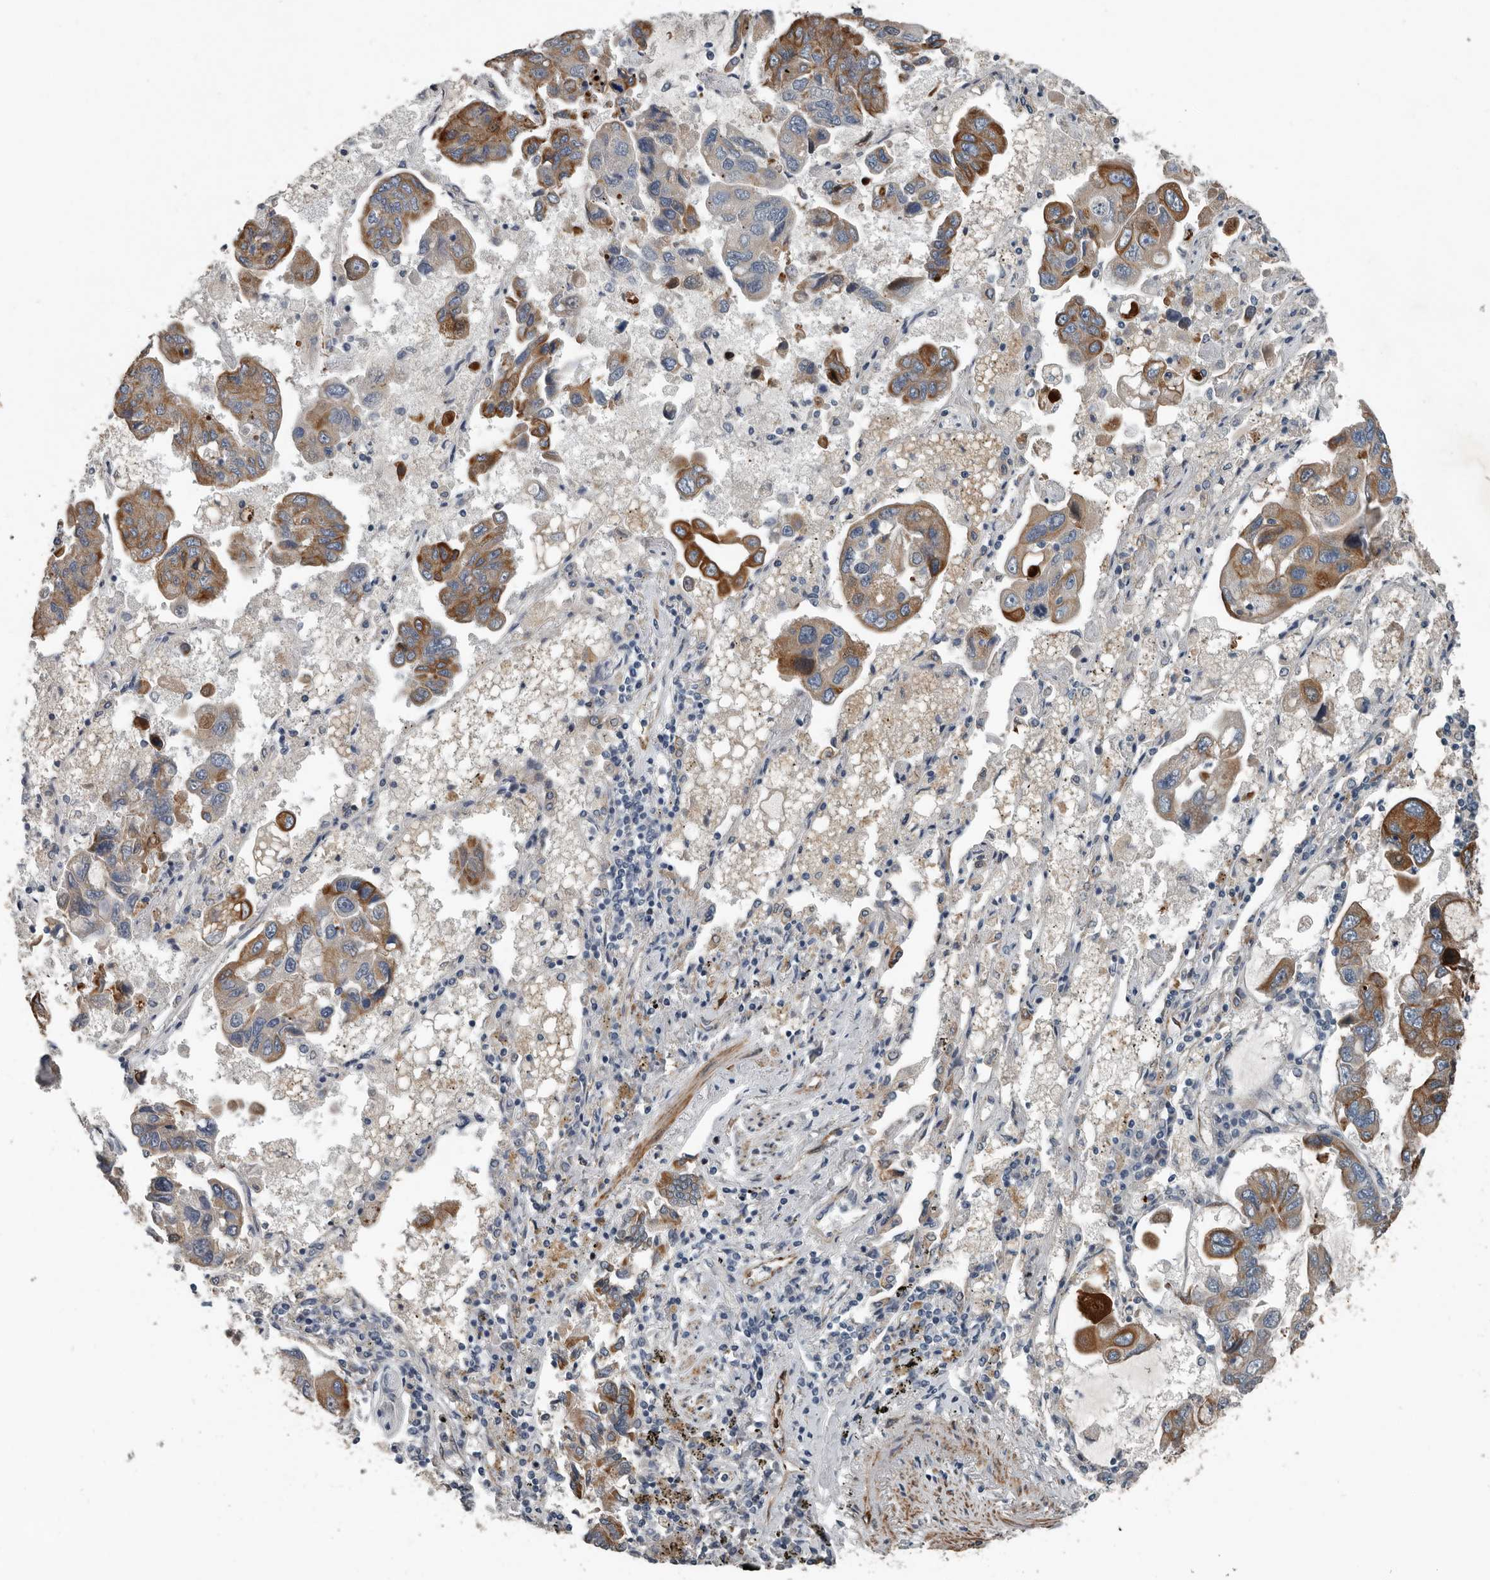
{"staining": {"intensity": "moderate", "quantity": ">75%", "location": "cytoplasmic/membranous"}, "tissue": "lung cancer", "cell_type": "Tumor cells", "image_type": "cancer", "snomed": [{"axis": "morphology", "description": "Adenocarcinoma, NOS"}, {"axis": "topography", "description": "Lung"}], "caption": "Lung cancer (adenocarcinoma) was stained to show a protein in brown. There is medium levels of moderate cytoplasmic/membranous staining in about >75% of tumor cells. (IHC, brightfield microscopy, high magnification).", "gene": "DPY19L4", "patient": {"sex": "male", "age": 64}}